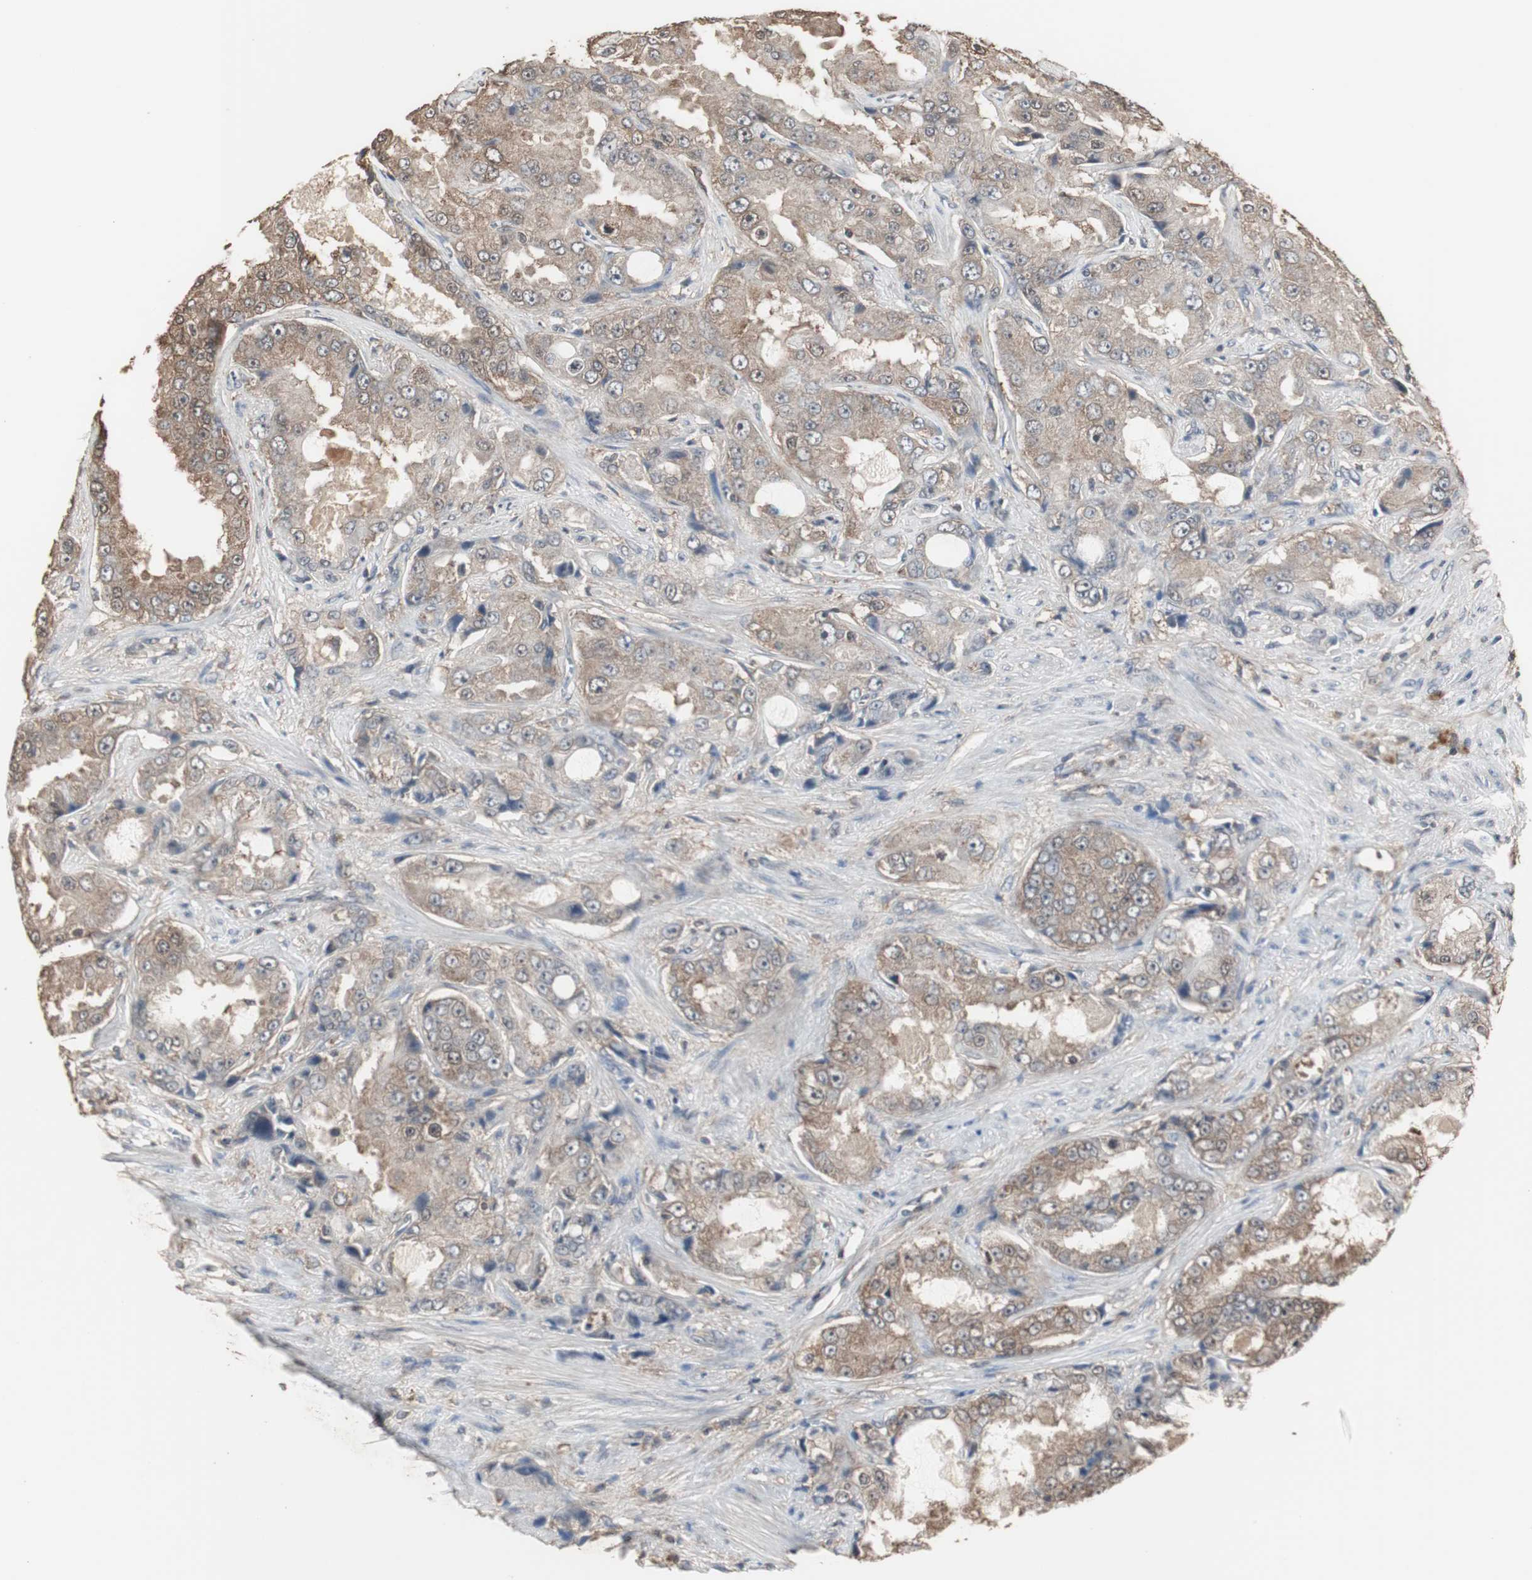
{"staining": {"intensity": "weak", "quantity": ">75%", "location": "cytoplasmic/membranous"}, "tissue": "prostate cancer", "cell_type": "Tumor cells", "image_type": "cancer", "snomed": [{"axis": "morphology", "description": "Adenocarcinoma, High grade"}, {"axis": "topography", "description": "Prostate"}], "caption": "Immunohistochemical staining of adenocarcinoma (high-grade) (prostate) exhibits weak cytoplasmic/membranous protein staining in about >75% of tumor cells.", "gene": "HPRT1", "patient": {"sex": "male", "age": 73}}